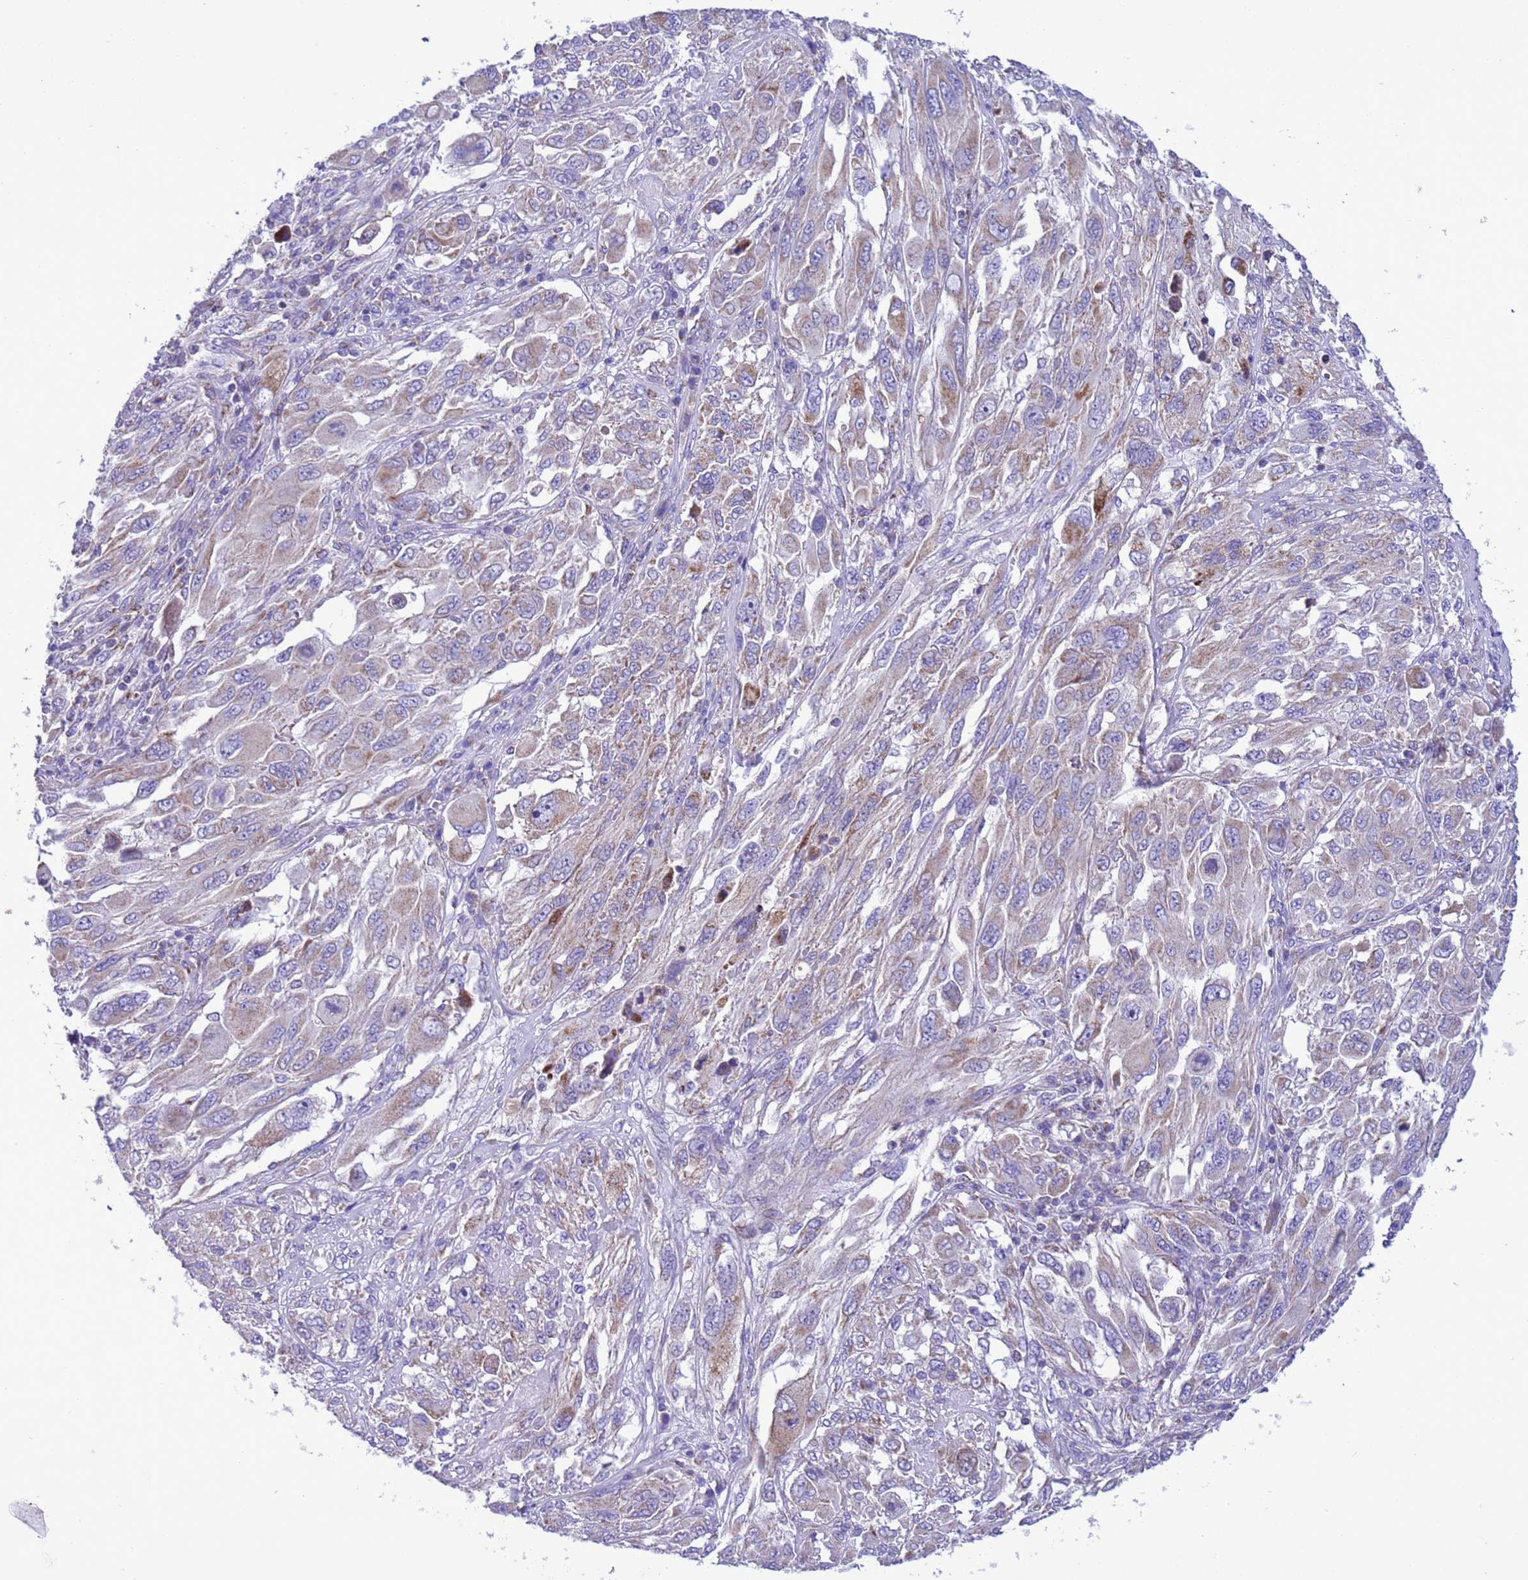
{"staining": {"intensity": "weak", "quantity": "25%-75%", "location": "cytoplasmic/membranous"}, "tissue": "melanoma", "cell_type": "Tumor cells", "image_type": "cancer", "snomed": [{"axis": "morphology", "description": "Malignant melanoma, NOS"}, {"axis": "topography", "description": "Skin"}], "caption": "Malignant melanoma tissue demonstrates weak cytoplasmic/membranous expression in approximately 25%-75% of tumor cells, visualized by immunohistochemistry.", "gene": "CCDC191", "patient": {"sex": "female", "age": 91}}